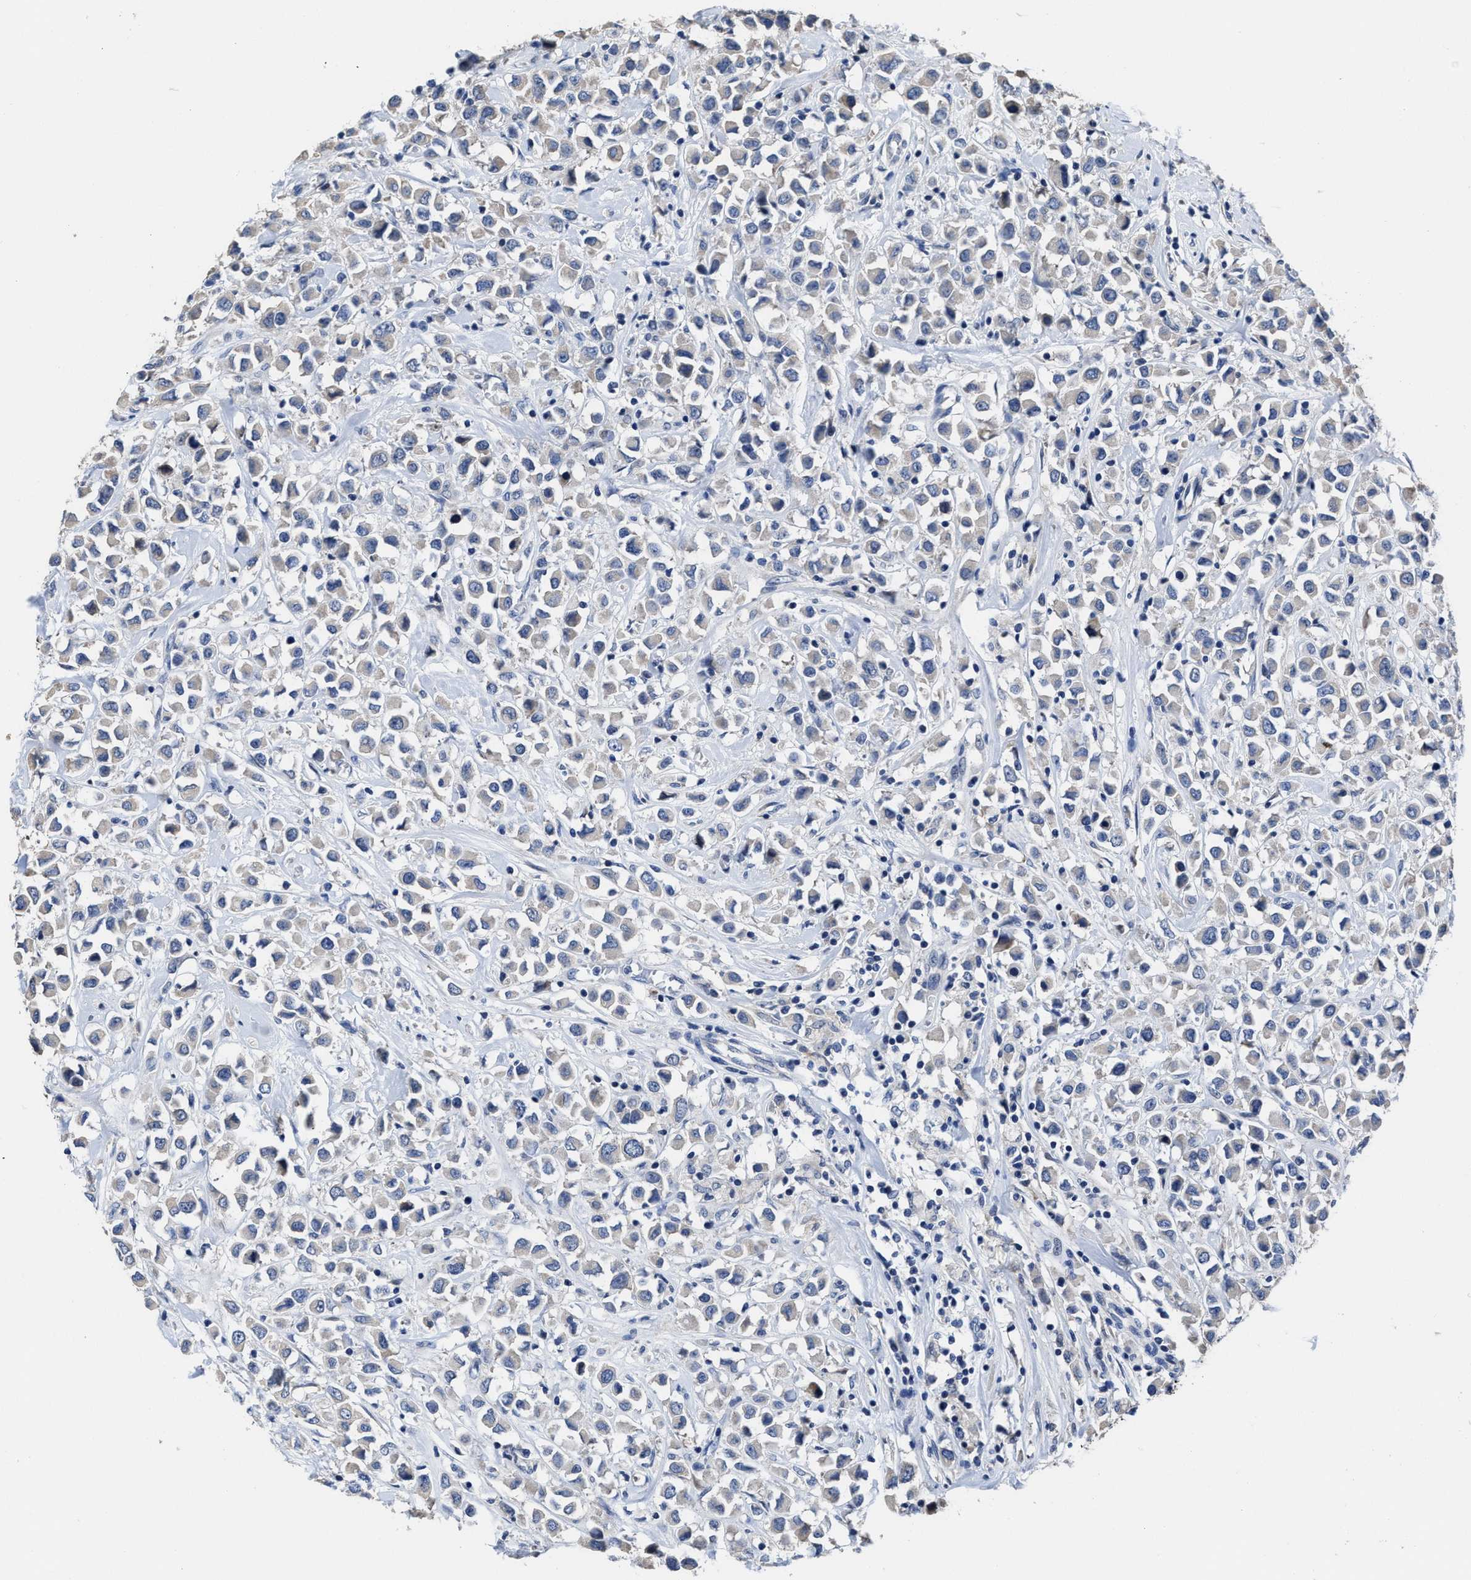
{"staining": {"intensity": "negative", "quantity": "none", "location": "none"}, "tissue": "breast cancer", "cell_type": "Tumor cells", "image_type": "cancer", "snomed": [{"axis": "morphology", "description": "Duct carcinoma"}, {"axis": "topography", "description": "Breast"}], "caption": "Tumor cells are negative for brown protein staining in breast infiltrating ductal carcinoma.", "gene": "HOOK1", "patient": {"sex": "female", "age": 61}}